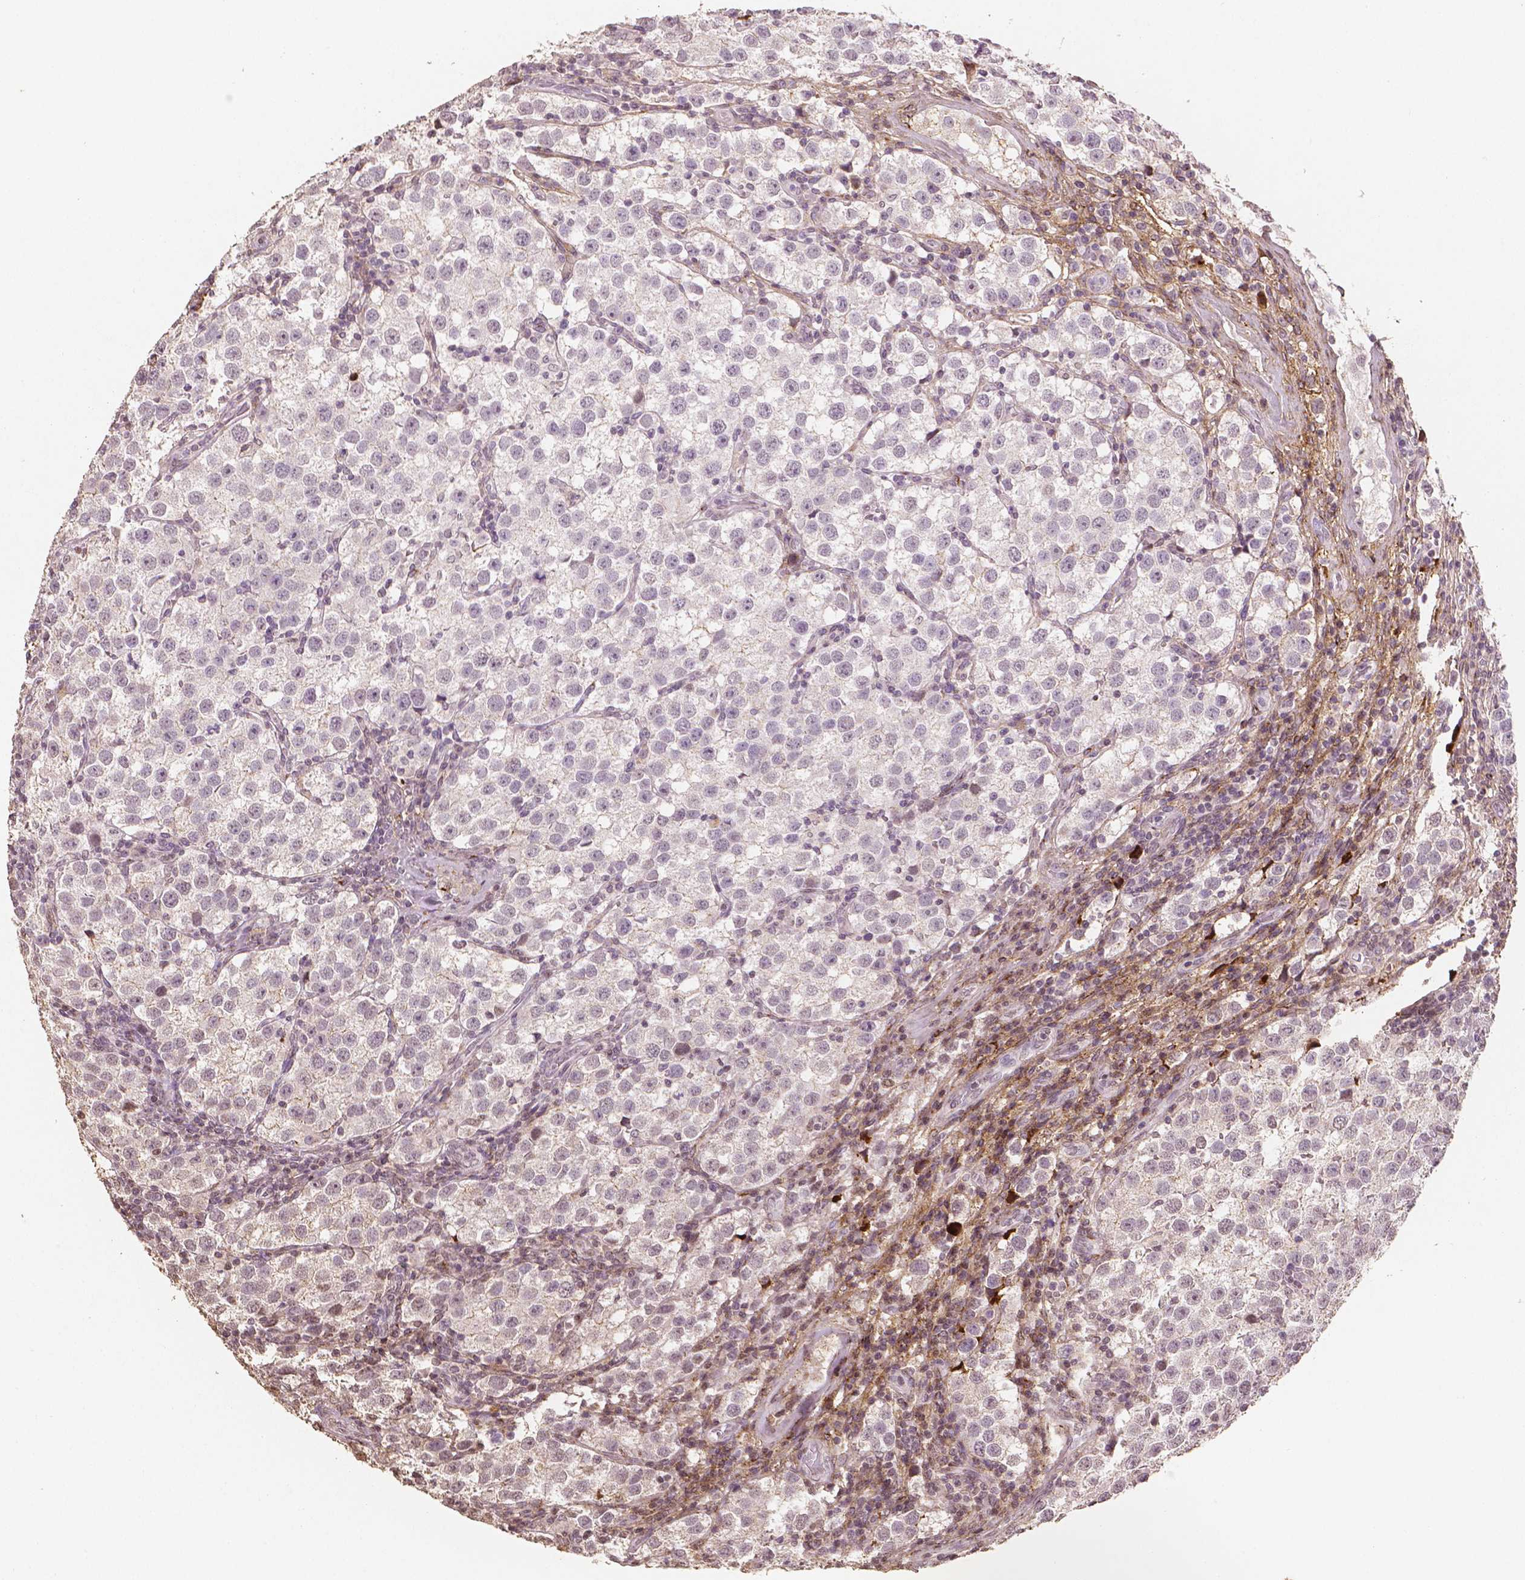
{"staining": {"intensity": "negative", "quantity": "none", "location": "none"}, "tissue": "testis cancer", "cell_type": "Tumor cells", "image_type": "cancer", "snomed": [{"axis": "morphology", "description": "Seminoma, NOS"}, {"axis": "topography", "description": "Testis"}], "caption": "This is an immunohistochemistry photomicrograph of testis cancer. There is no staining in tumor cells.", "gene": "DCN", "patient": {"sex": "male", "age": 37}}